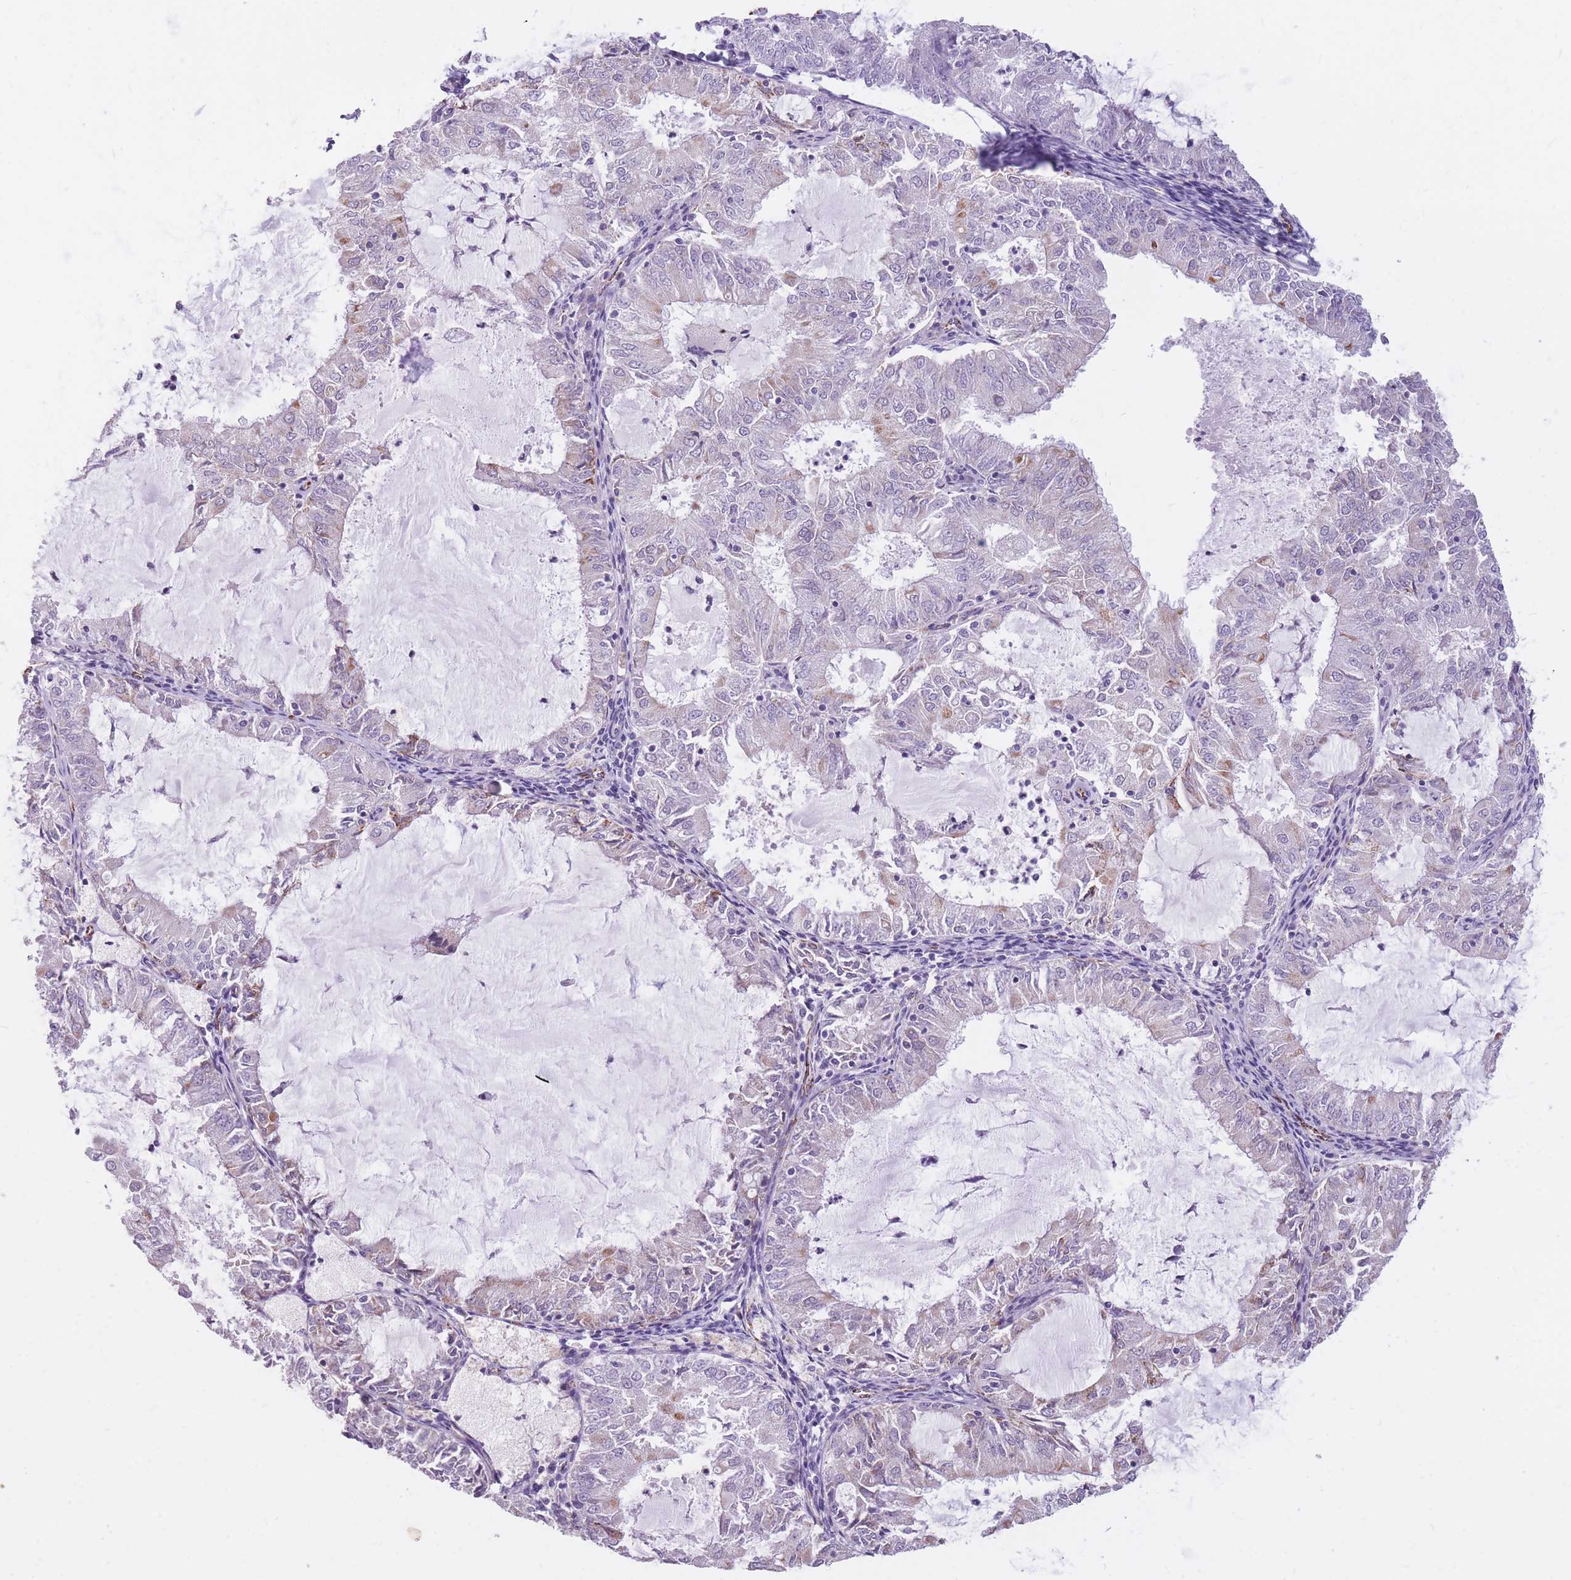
{"staining": {"intensity": "moderate", "quantity": "<25%", "location": "cytoplasmic/membranous"}, "tissue": "endometrial cancer", "cell_type": "Tumor cells", "image_type": "cancer", "snomed": [{"axis": "morphology", "description": "Adenocarcinoma, NOS"}, {"axis": "topography", "description": "Endometrium"}], "caption": "A histopathology image of endometrial cancer (adenocarcinoma) stained for a protein displays moderate cytoplasmic/membranous brown staining in tumor cells.", "gene": "RNF170", "patient": {"sex": "female", "age": 57}}